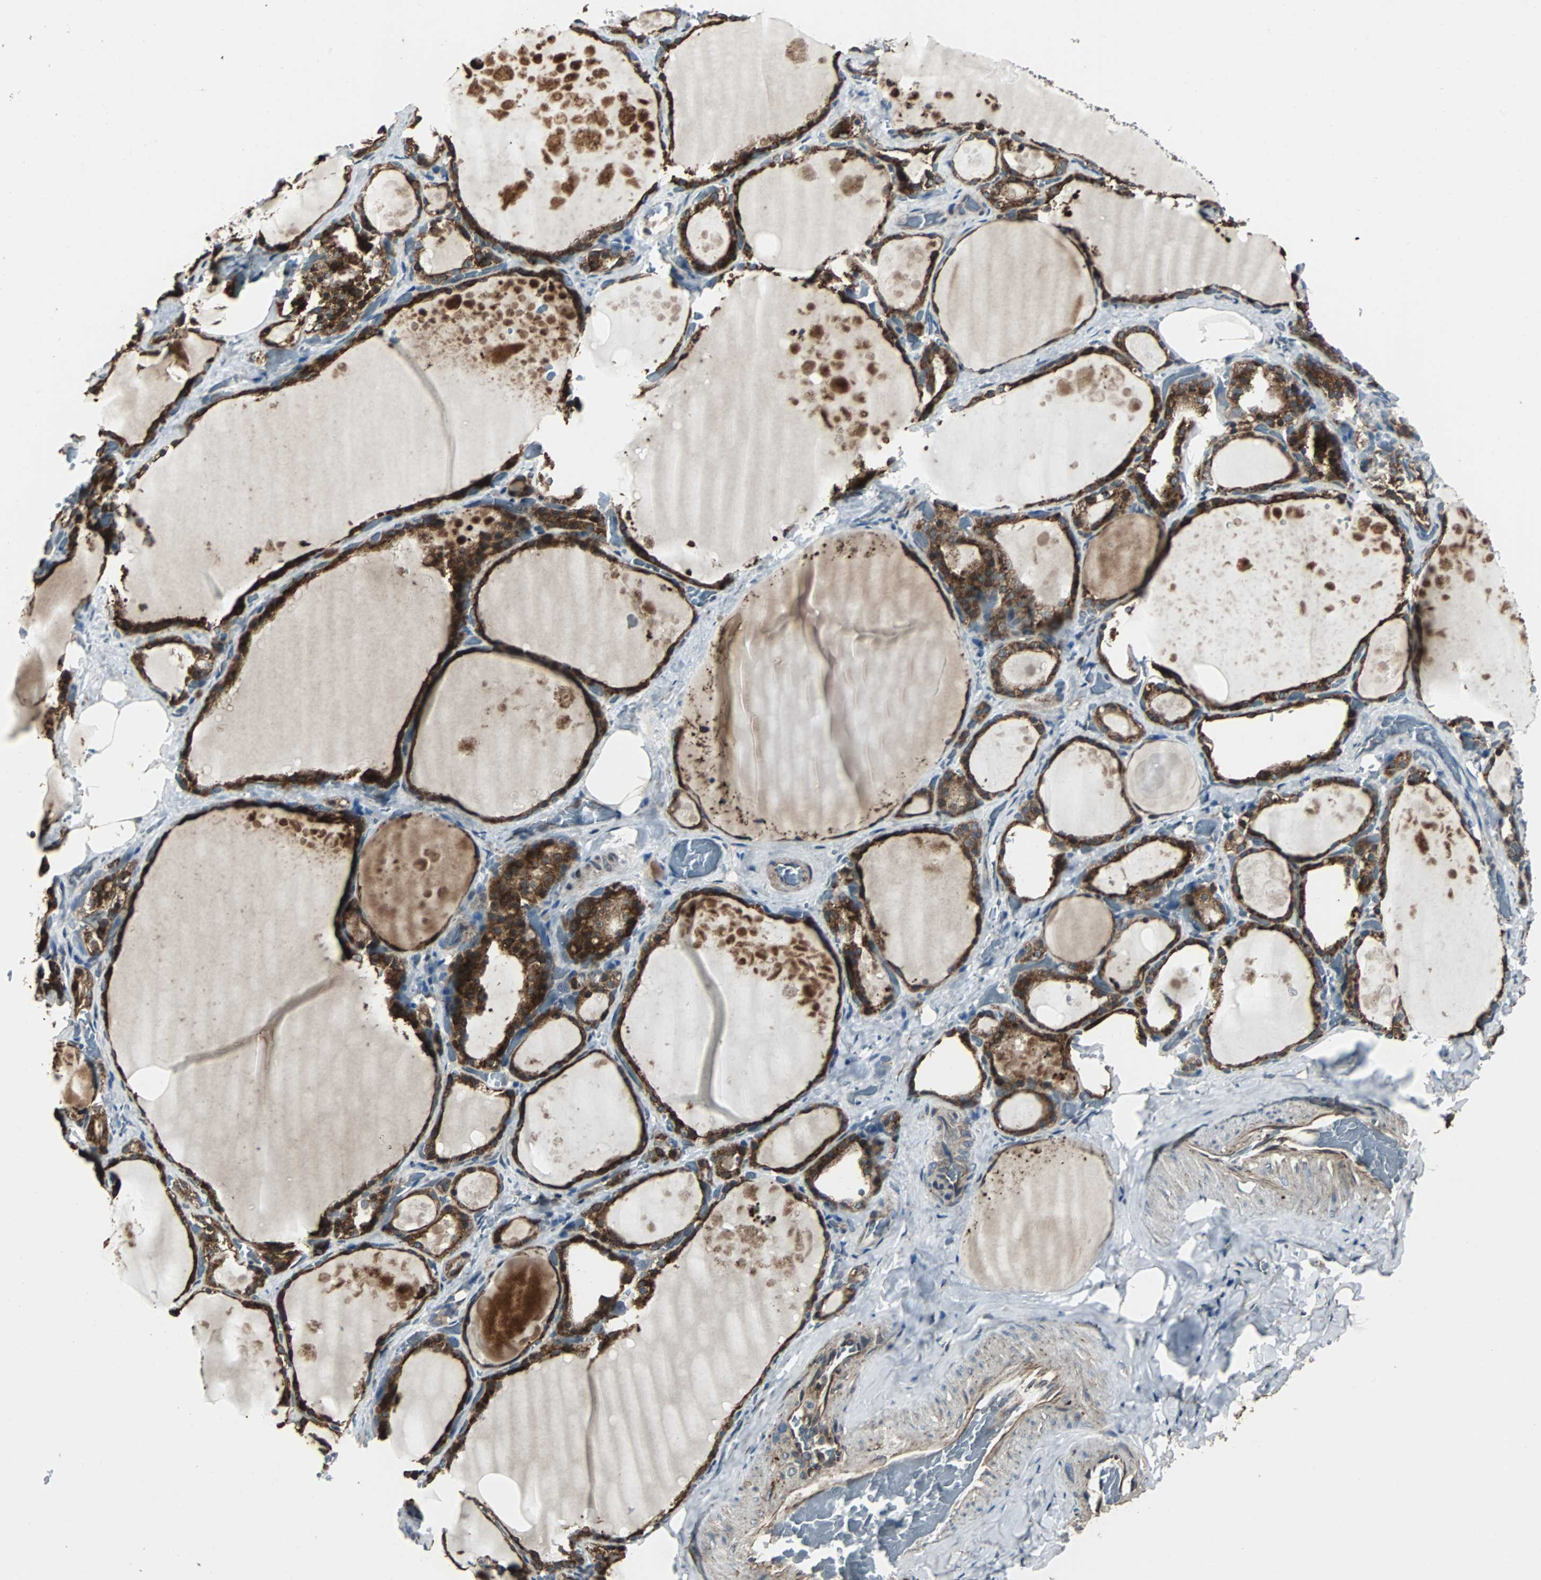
{"staining": {"intensity": "strong", "quantity": ">75%", "location": "cytoplasmic/membranous"}, "tissue": "thyroid gland", "cell_type": "Glandular cells", "image_type": "normal", "snomed": [{"axis": "morphology", "description": "Normal tissue, NOS"}, {"axis": "topography", "description": "Thyroid gland"}], "caption": "Normal thyroid gland was stained to show a protein in brown. There is high levels of strong cytoplasmic/membranous staining in approximately >75% of glandular cells.", "gene": "CHP1", "patient": {"sex": "male", "age": 61}}